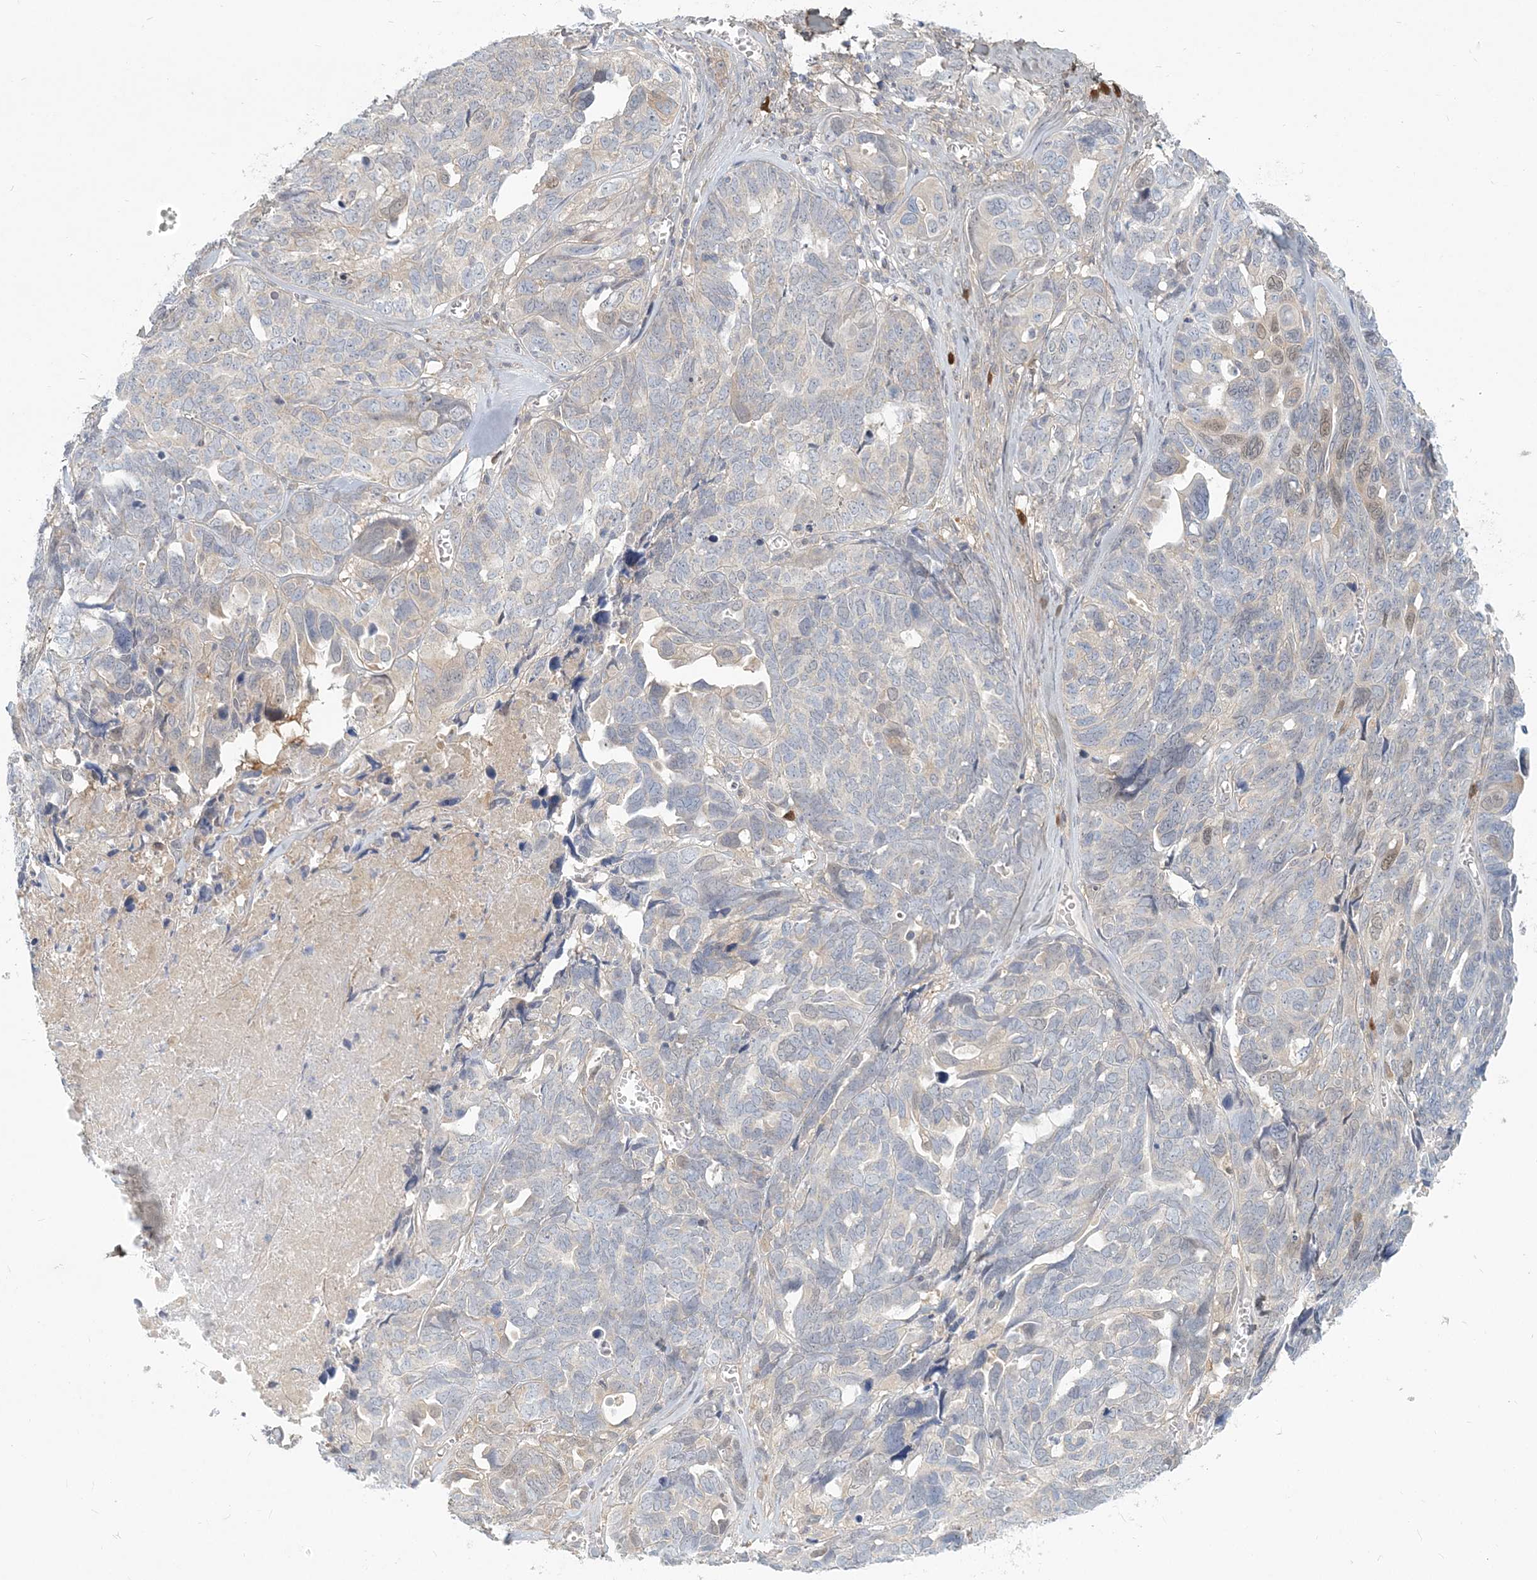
{"staining": {"intensity": "weak", "quantity": "<25%", "location": "cytoplasmic/membranous,nuclear"}, "tissue": "ovarian cancer", "cell_type": "Tumor cells", "image_type": "cancer", "snomed": [{"axis": "morphology", "description": "Cystadenocarcinoma, serous, NOS"}, {"axis": "topography", "description": "Ovary"}], "caption": "High power microscopy photomicrograph of an immunohistochemistry (IHC) image of ovarian cancer, revealing no significant expression in tumor cells.", "gene": "GMPPA", "patient": {"sex": "female", "age": 79}}